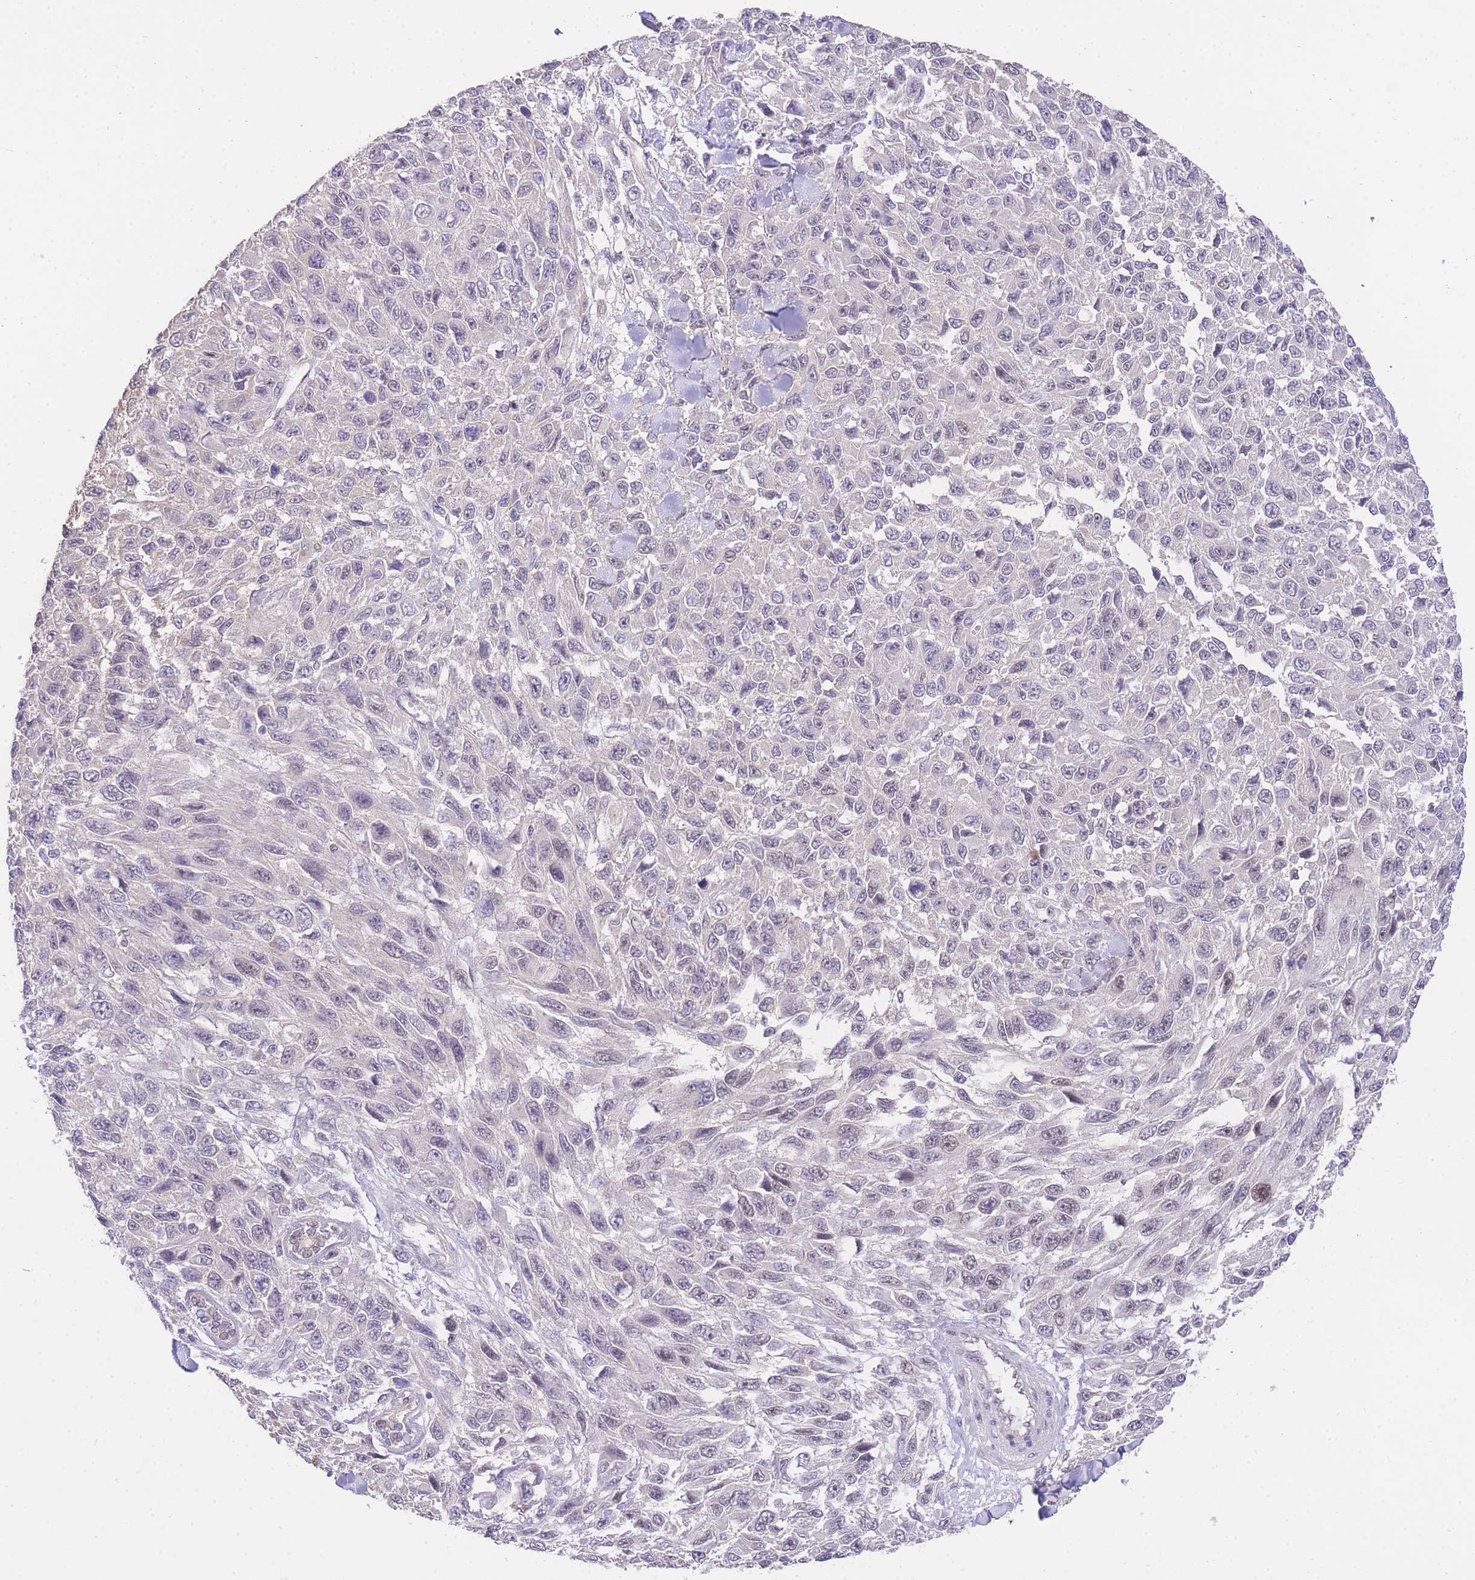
{"staining": {"intensity": "moderate", "quantity": "<25%", "location": "nuclear"}, "tissue": "melanoma", "cell_type": "Tumor cells", "image_type": "cancer", "snomed": [{"axis": "morphology", "description": "Malignant melanoma, NOS"}, {"axis": "topography", "description": "Skin"}], "caption": "Tumor cells show low levels of moderate nuclear staining in approximately <25% of cells in human melanoma.", "gene": "UBXN7", "patient": {"sex": "female", "age": 96}}